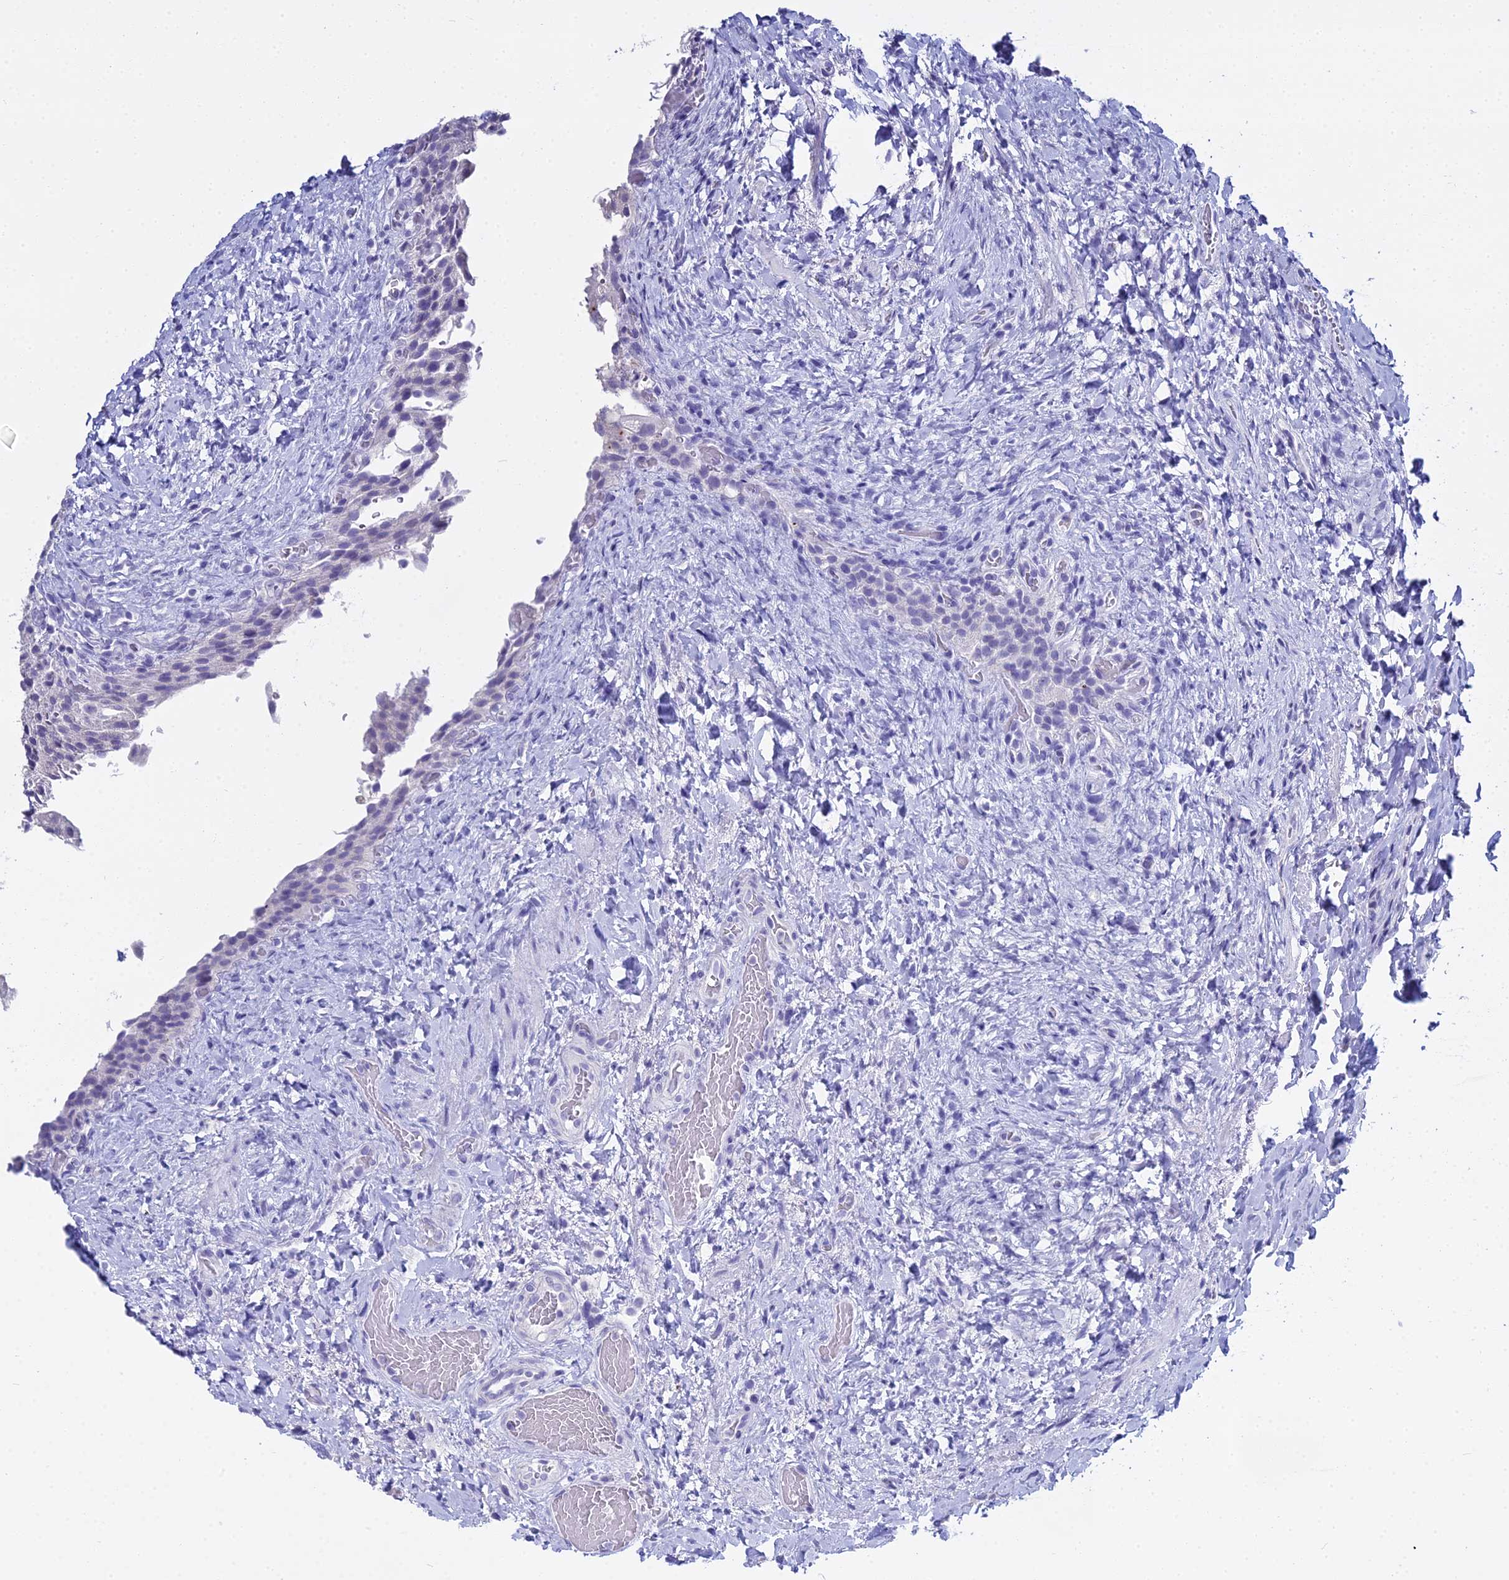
{"staining": {"intensity": "negative", "quantity": "none", "location": "none"}, "tissue": "urinary bladder", "cell_type": "Urothelial cells", "image_type": "normal", "snomed": [{"axis": "morphology", "description": "Normal tissue, NOS"}, {"axis": "morphology", "description": "Inflammation, NOS"}, {"axis": "topography", "description": "Urinary bladder"}], "caption": "DAB (3,3'-diaminobenzidine) immunohistochemical staining of unremarkable urinary bladder exhibits no significant expression in urothelial cells. (IHC, brightfield microscopy, high magnification).", "gene": "S100A7", "patient": {"sex": "male", "age": 64}}